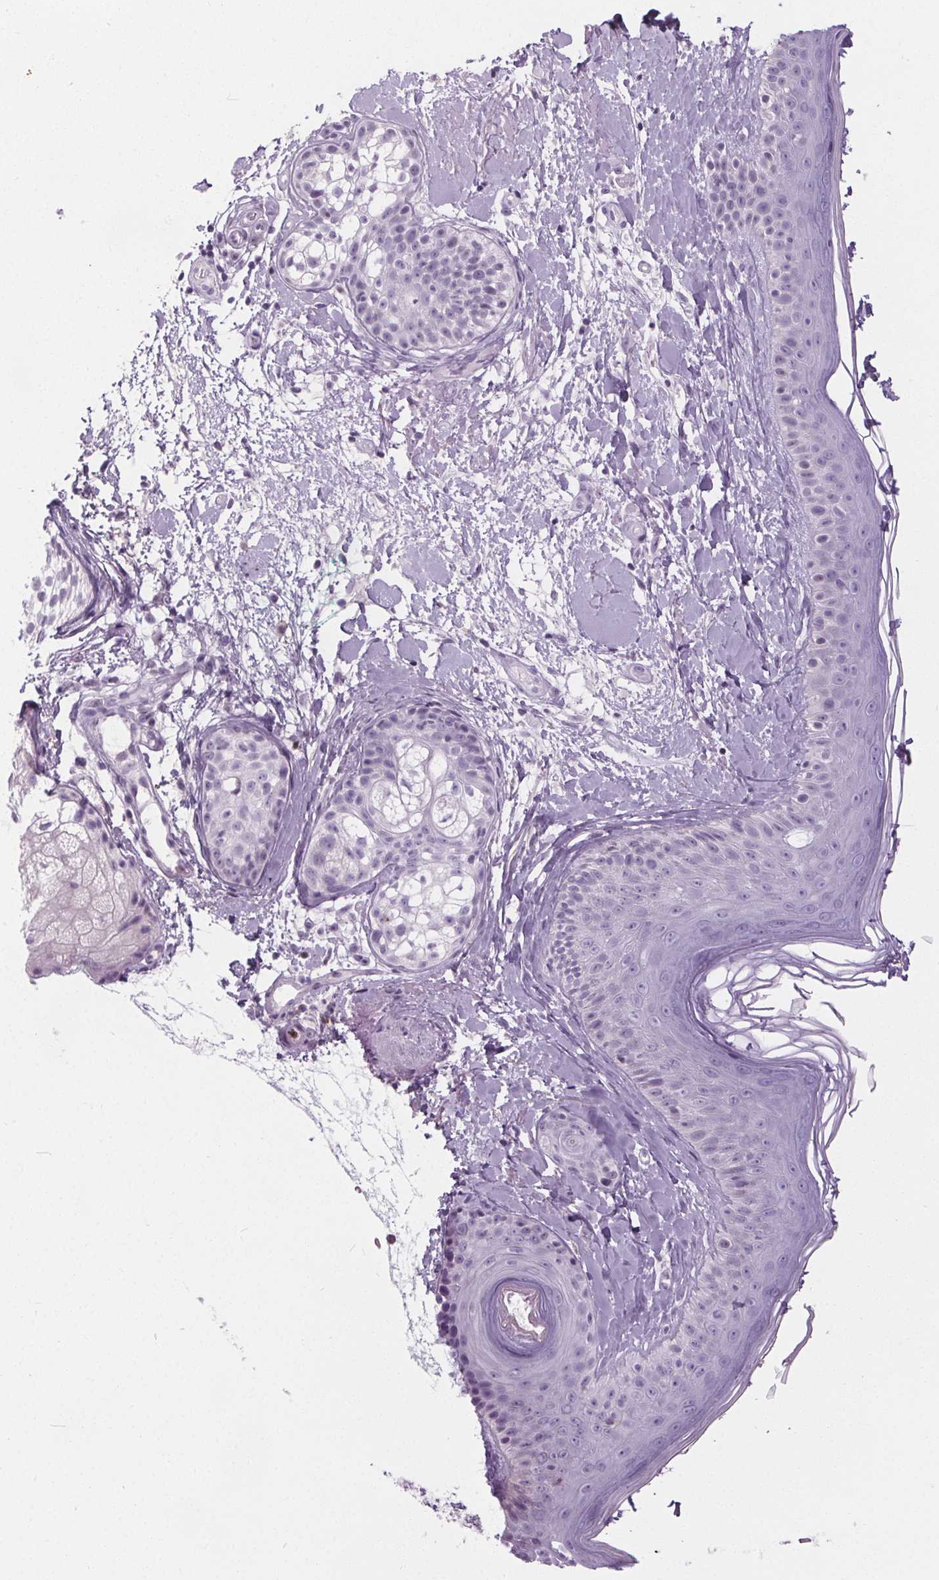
{"staining": {"intensity": "negative", "quantity": "none", "location": "none"}, "tissue": "skin", "cell_type": "Fibroblasts", "image_type": "normal", "snomed": [{"axis": "morphology", "description": "Normal tissue, NOS"}, {"axis": "topography", "description": "Skin"}], "caption": "The immunohistochemistry (IHC) histopathology image has no significant staining in fibroblasts of skin.", "gene": "TMEM240", "patient": {"sex": "male", "age": 73}}